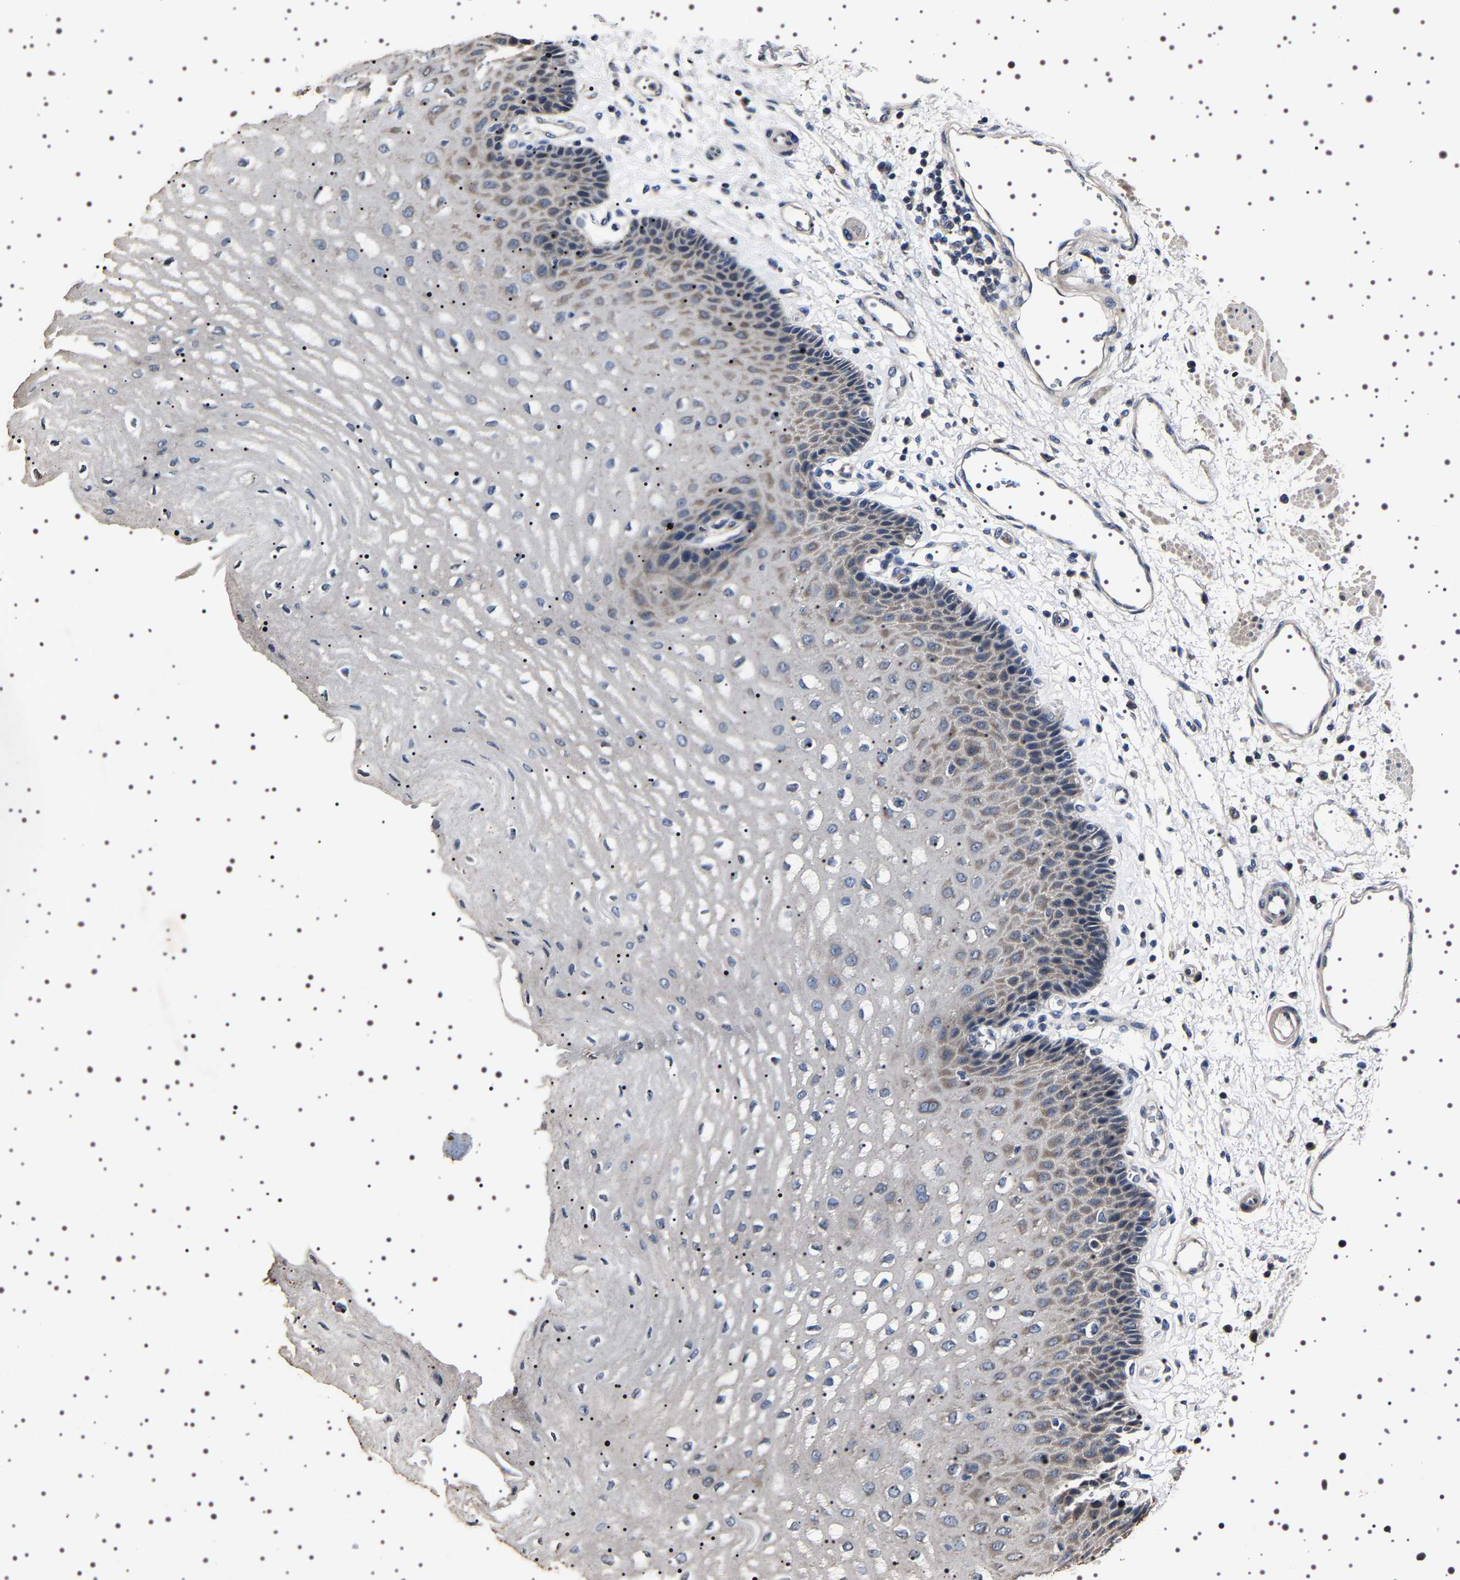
{"staining": {"intensity": "moderate", "quantity": ">75%", "location": "cytoplasmic/membranous"}, "tissue": "esophagus", "cell_type": "Squamous epithelial cells", "image_type": "normal", "snomed": [{"axis": "morphology", "description": "Normal tissue, NOS"}, {"axis": "topography", "description": "Esophagus"}], "caption": "Normal esophagus reveals moderate cytoplasmic/membranous staining in about >75% of squamous epithelial cells, visualized by immunohistochemistry. (Brightfield microscopy of DAB IHC at high magnification).", "gene": "TARBP1", "patient": {"sex": "male", "age": 54}}